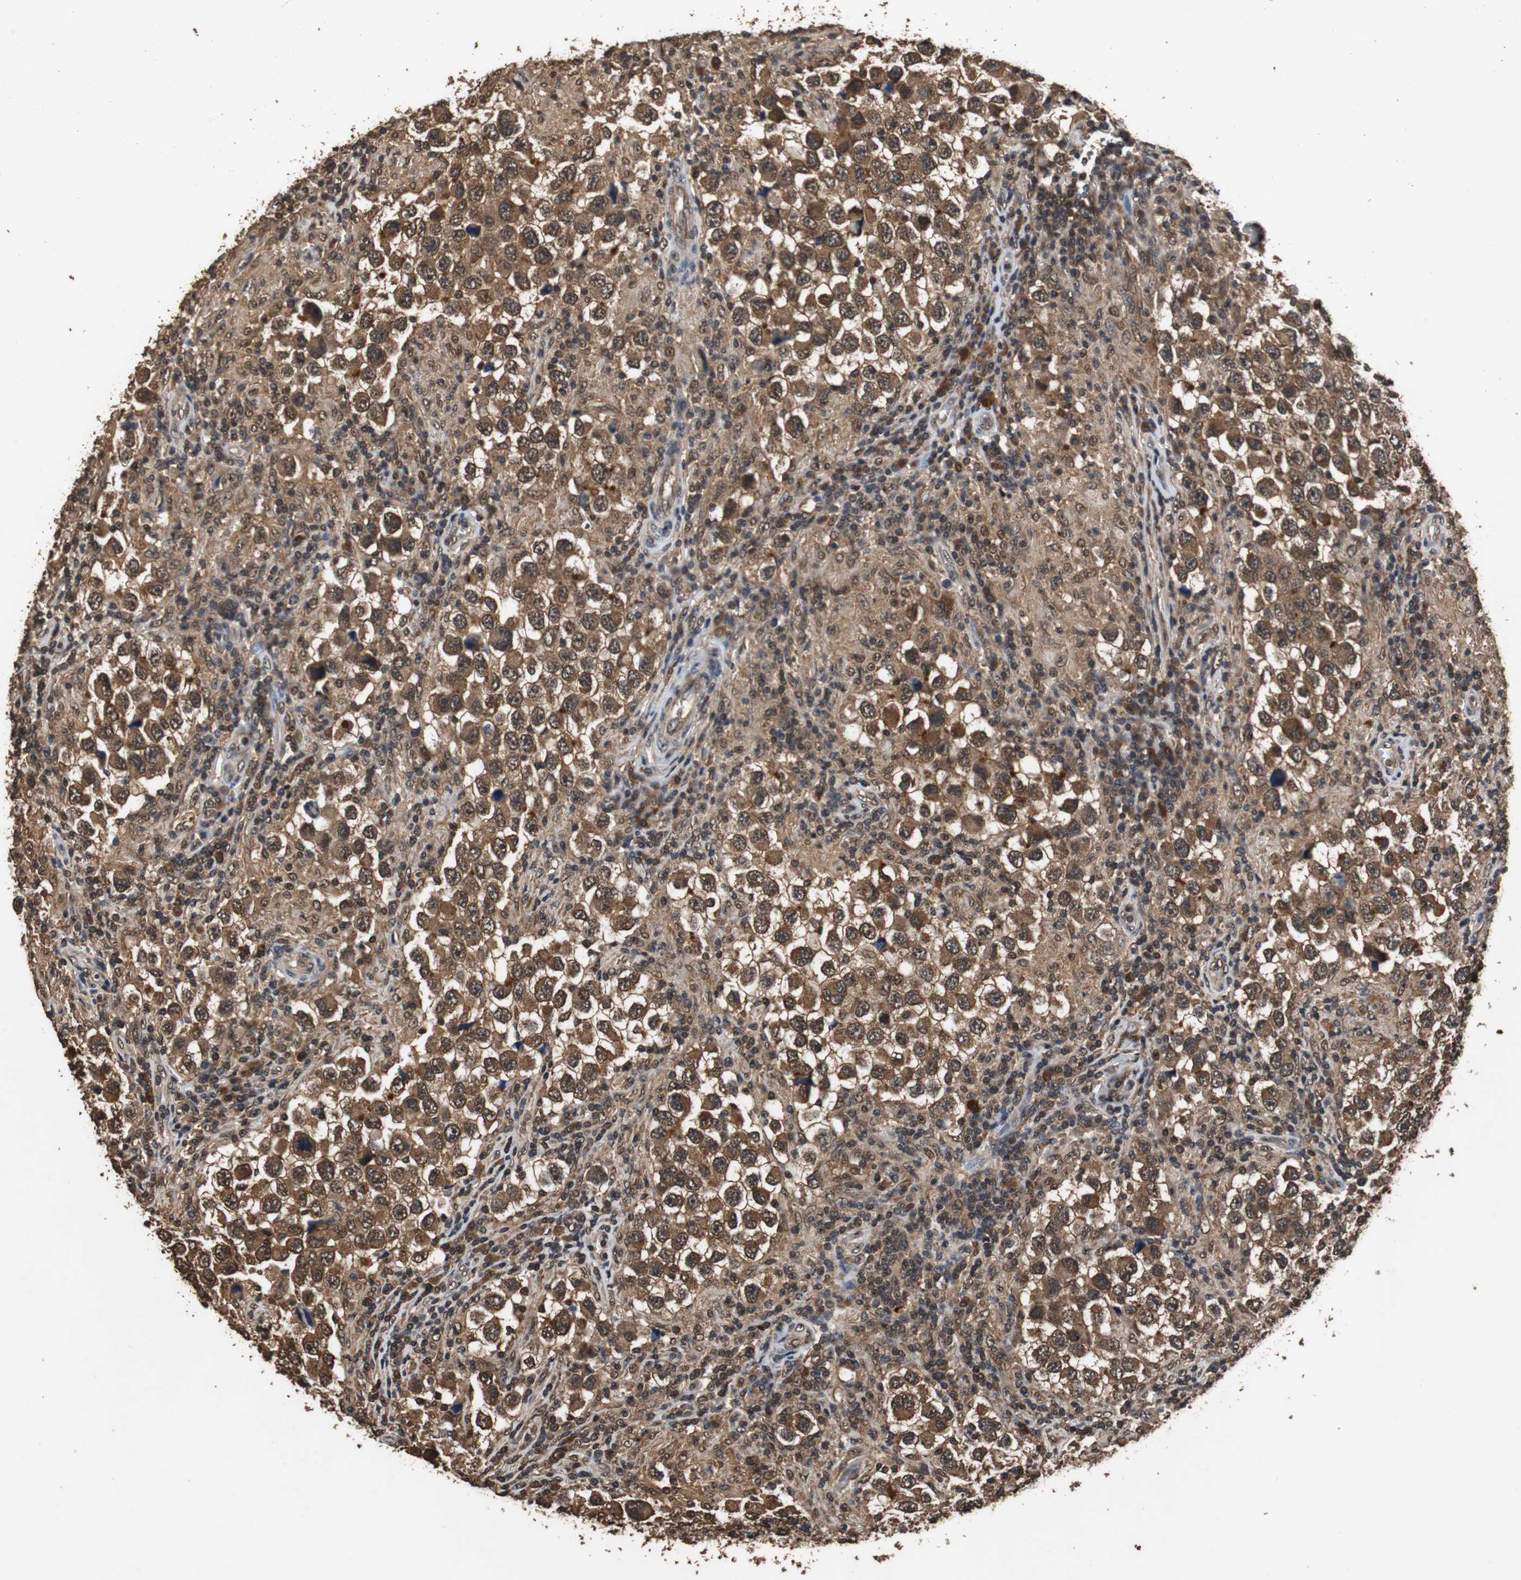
{"staining": {"intensity": "strong", "quantity": ">75%", "location": "cytoplasmic/membranous,nuclear"}, "tissue": "testis cancer", "cell_type": "Tumor cells", "image_type": "cancer", "snomed": [{"axis": "morphology", "description": "Carcinoma, Embryonal, NOS"}, {"axis": "topography", "description": "Testis"}], "caption": "Immunohistochemistry micrograph of neoplastic tissue: human embryonal carcinoma (testis) stained using immunohistochemistry demonstrates high levels of strong protein expression localized specifically in the cytoplasmic/membranous and nuclear of tumor cells, appearing as a cytoplasmic/membranous and nuclear brown color.", "gene": "ZNF18", "patient": {"sex": "male", "age": 21}}